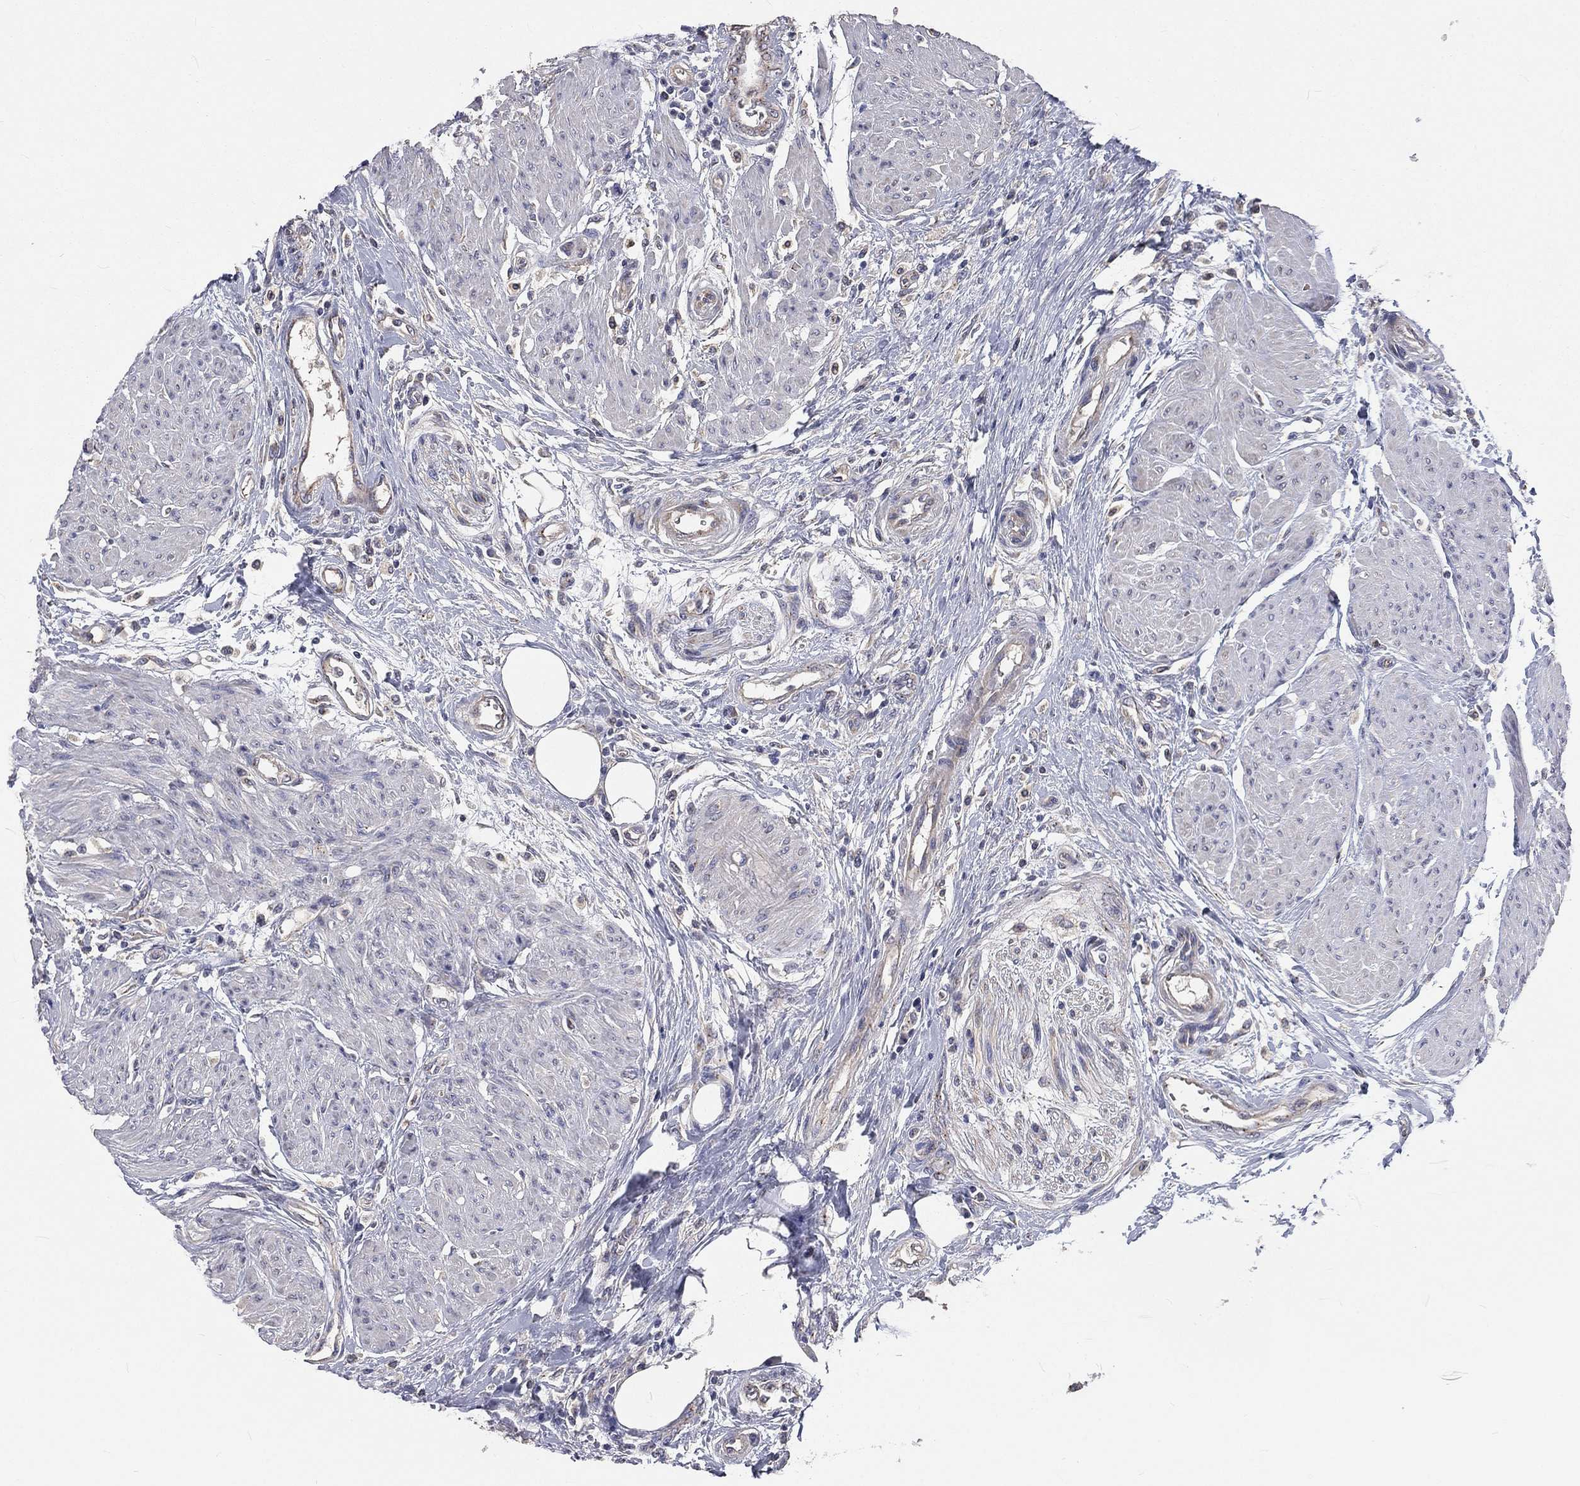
{"staining": {"intensity": "negative", "quantity": "none", "location": "none"}, "tissue": "urothelial cancer", "cell_type": "Tumor cells", "image_type": "cancer", "snomed": [{"axis": "morphology", "description": "Urothelial carcinoma, High grade"}, {"axis": "topography", "description": "Urinary bladder"}], "caption": "Protein analysis of high-grade urothelial carcinoma displays no significant positivity in tumor cells.", "gene": "CROCC", "patient": {"sex": "male", "age": 35}}